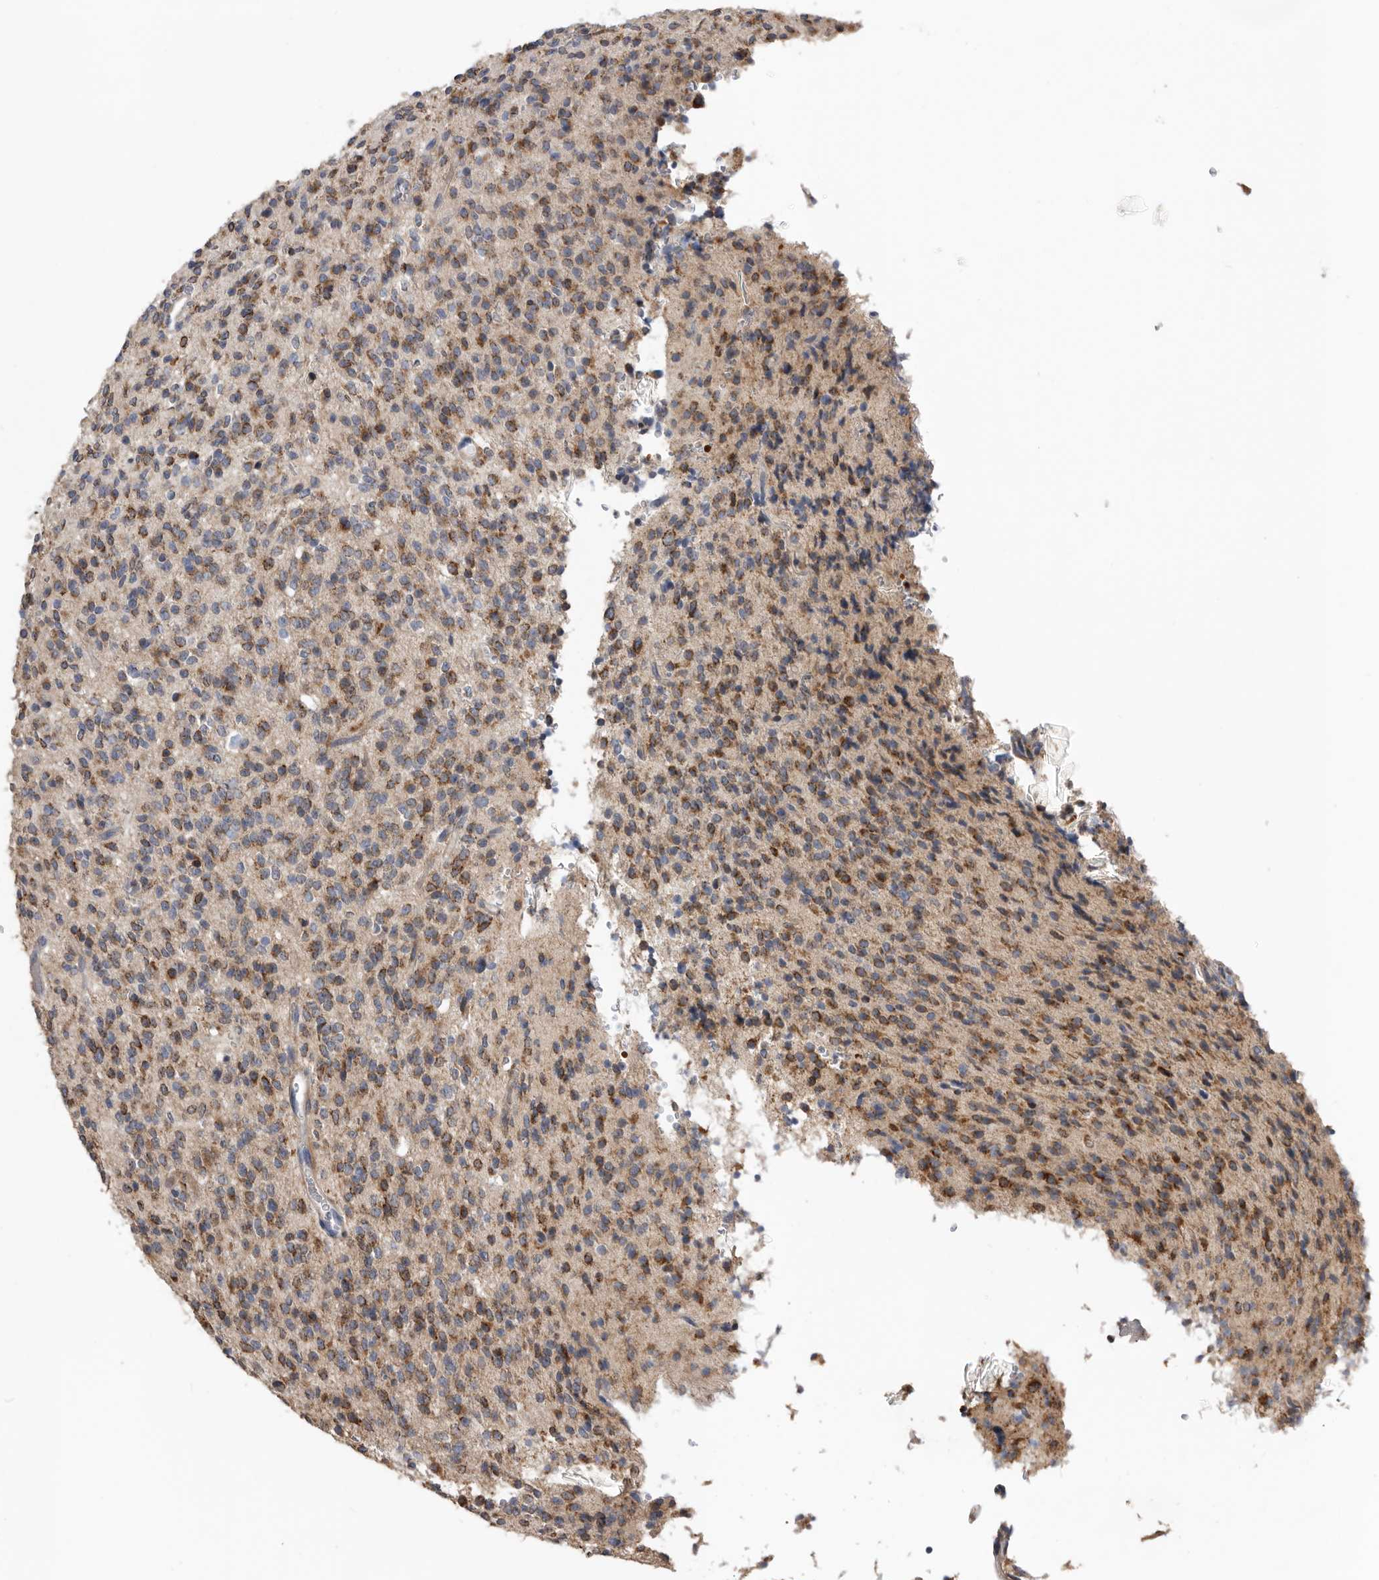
{"staining": {"intensity": "moderate", "quantity": ">75%", "location": "cytoplasmic/membranous"}, "tissue": "glioma", "cell_type": "Tumor cells", "image_type": "cancer", "snomed": [{"axis": "morphology", "description": "Glioma, malignant, High grade"}, {"axis": "topography", "description": "Brain"}], "caption": "Immunohistochemical staining of human glioma exhibits medium levels of moderate cytoplasmic/membranous protein expression in about >75% of tumor cells.", "gene": "CRISPLD2", "patient": {"sex": "male", "age": 34}}